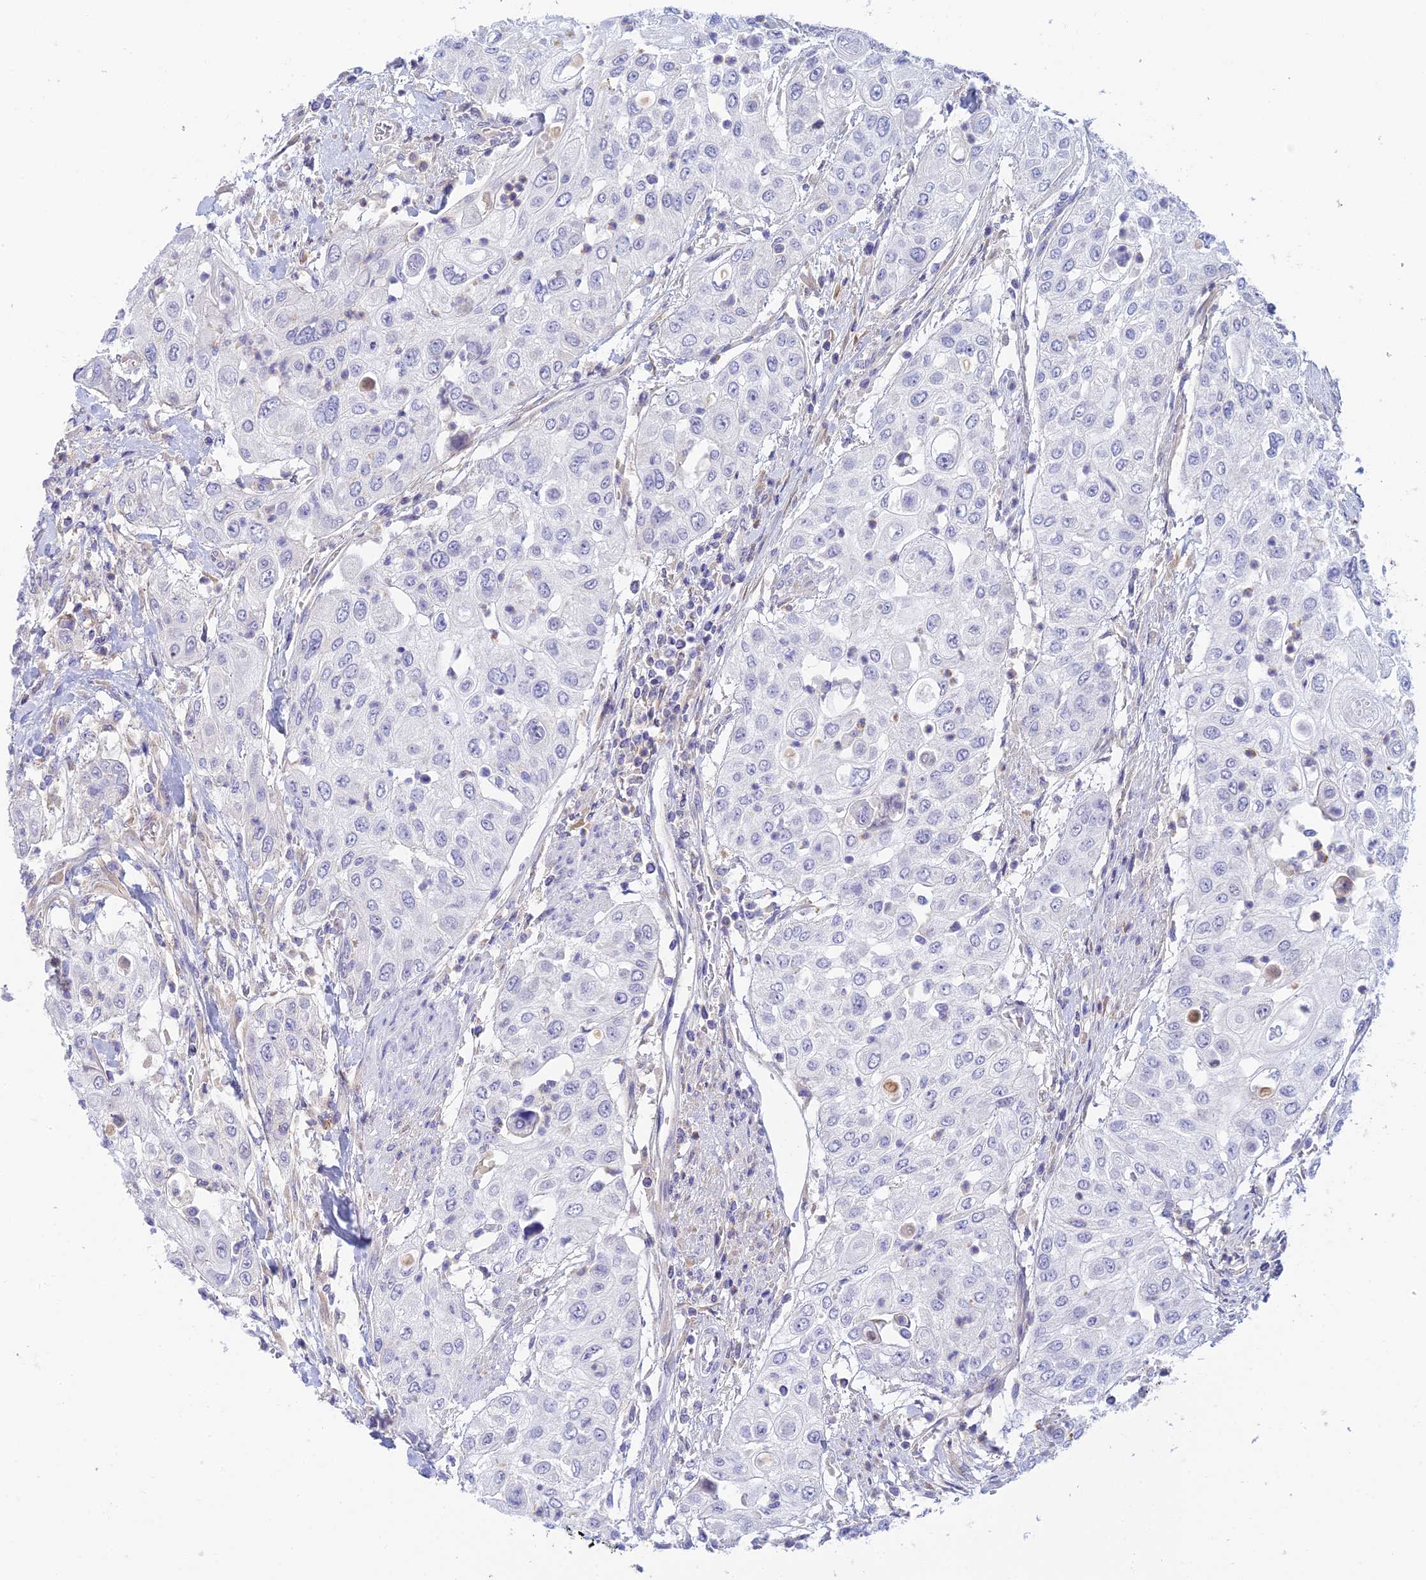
{"staining": {"intensity": "negative", "quantity": "none", "location": "none"}, "tissue": "urothelial cancer", "cell_type": "Tumor cells", "image_type": "cancer", "snomed": [{"axis": "morphology", "description": "Urothelial carcinoma, High grade"}, {"axis": "topography", "description": "Urinary bladder"}], "caption": "Tumor cells show no significant protein staining in high-grade urothelial carcinoma. (Stains: DAB (3,3'-diaminobenzidine) immunohistochemistry with hematoxylin counter stain, Microscopy: brightfield microscopy at high magnification).", "gene": "INTS13", "patient": {"sex": "female", "age": 79}}